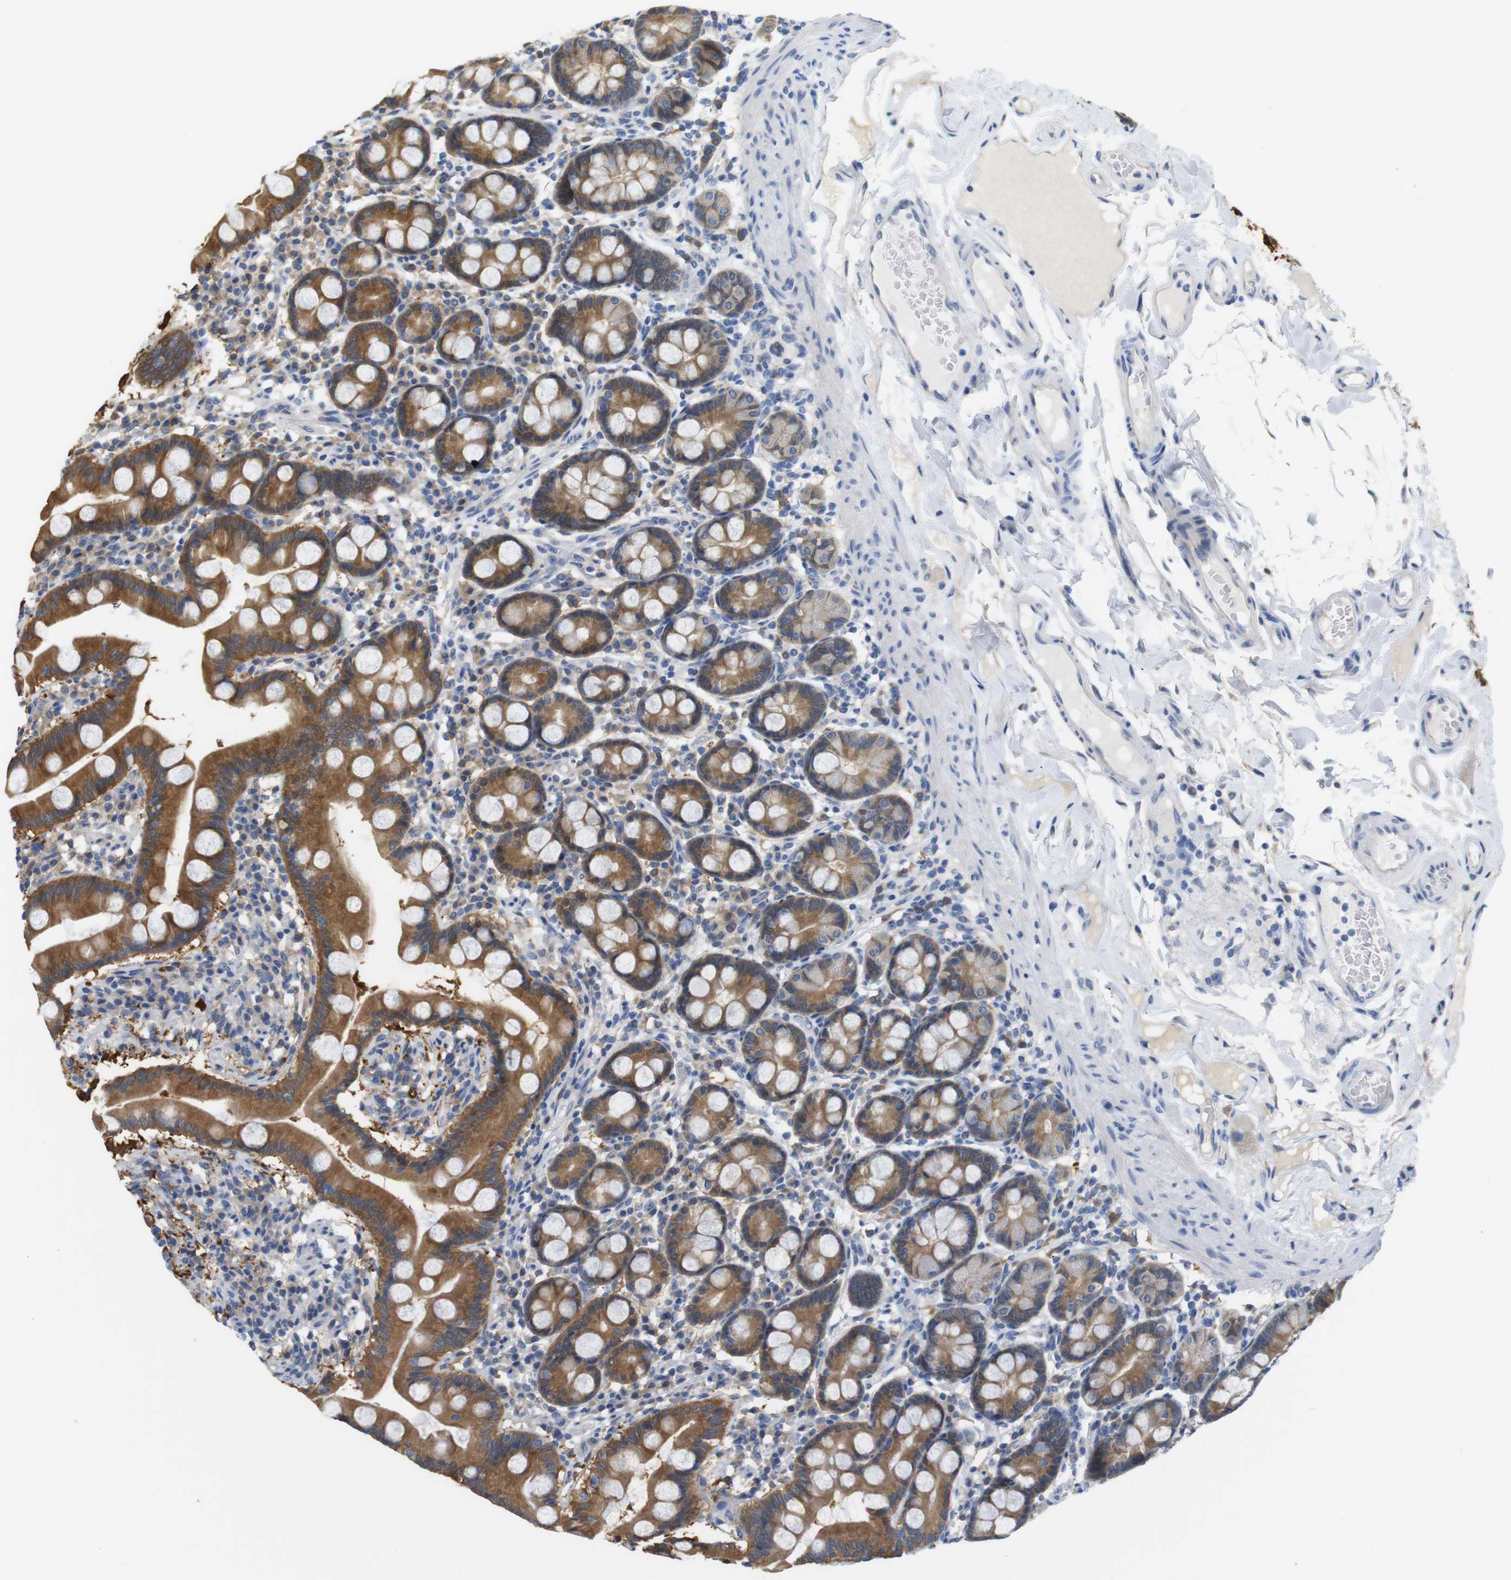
{"staining": {"intensity": "moderate", "quantity": ">75%", "location": "cytoplasmic/membranous"}, "tissue": "duodenum", "cell_type": "Glandular cells", "image_type": "normal", "snomed": [{"axis": "morphology", "description": "Normal tissue, NOS"}, {"axis": "topography", "description": "Duodenum"}], "caption": "Immunohistochemical staining of unremarkable duodenum exhibits moderate cytoplasmic/membranous protein expression in about >75% of glandular cells. (Stains: DAB in brown, nuclei in blue, Microscopy: brightfield microscopy at high magnification).", "gene": "NEBL", "patient": {"sex": "male", "age": 50}}